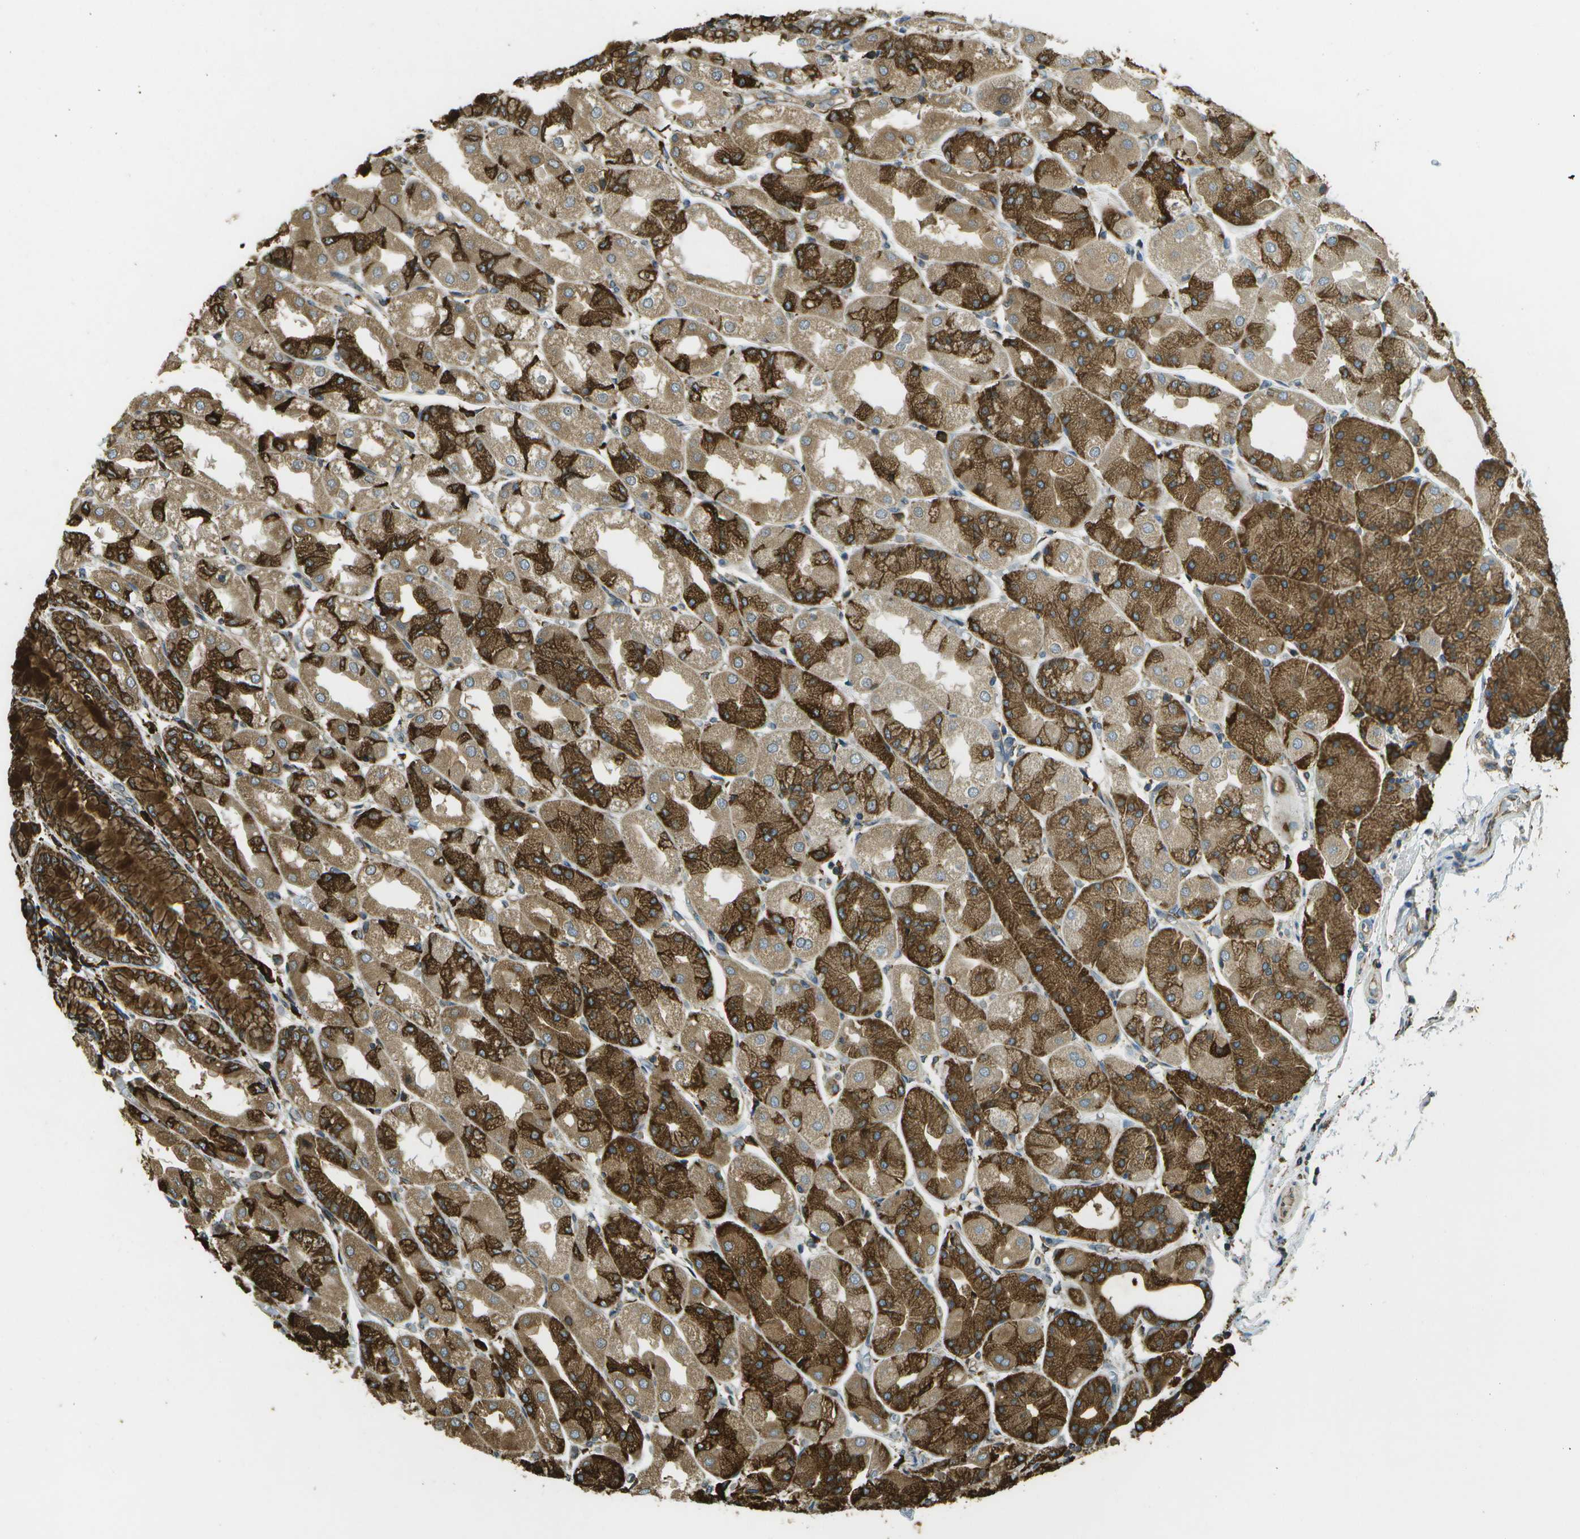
{"staining": {"intensity": "strong", "quantity": ">75%", "location": "cytoplasmic/membranous"}, "tissue": "stomach", "cell_type": "Glandular cells", "image_type": "normal", "snomed": [{"axis": "morphology", "description": "Normal tissue, NOS"}, {"axis": "topography", "description": "Stomach, upper"}], "caption": "Glandular cells show high levels of strong cytoplasmic/membranous staining in about >75% of cells in normal stomach. (DAB (3,3'-diaminobenzidine) = brown stain, brightfield microscopy at high magnification).", "gene": "PDIA4", "patient": {"sex": "male", "age": 72}}